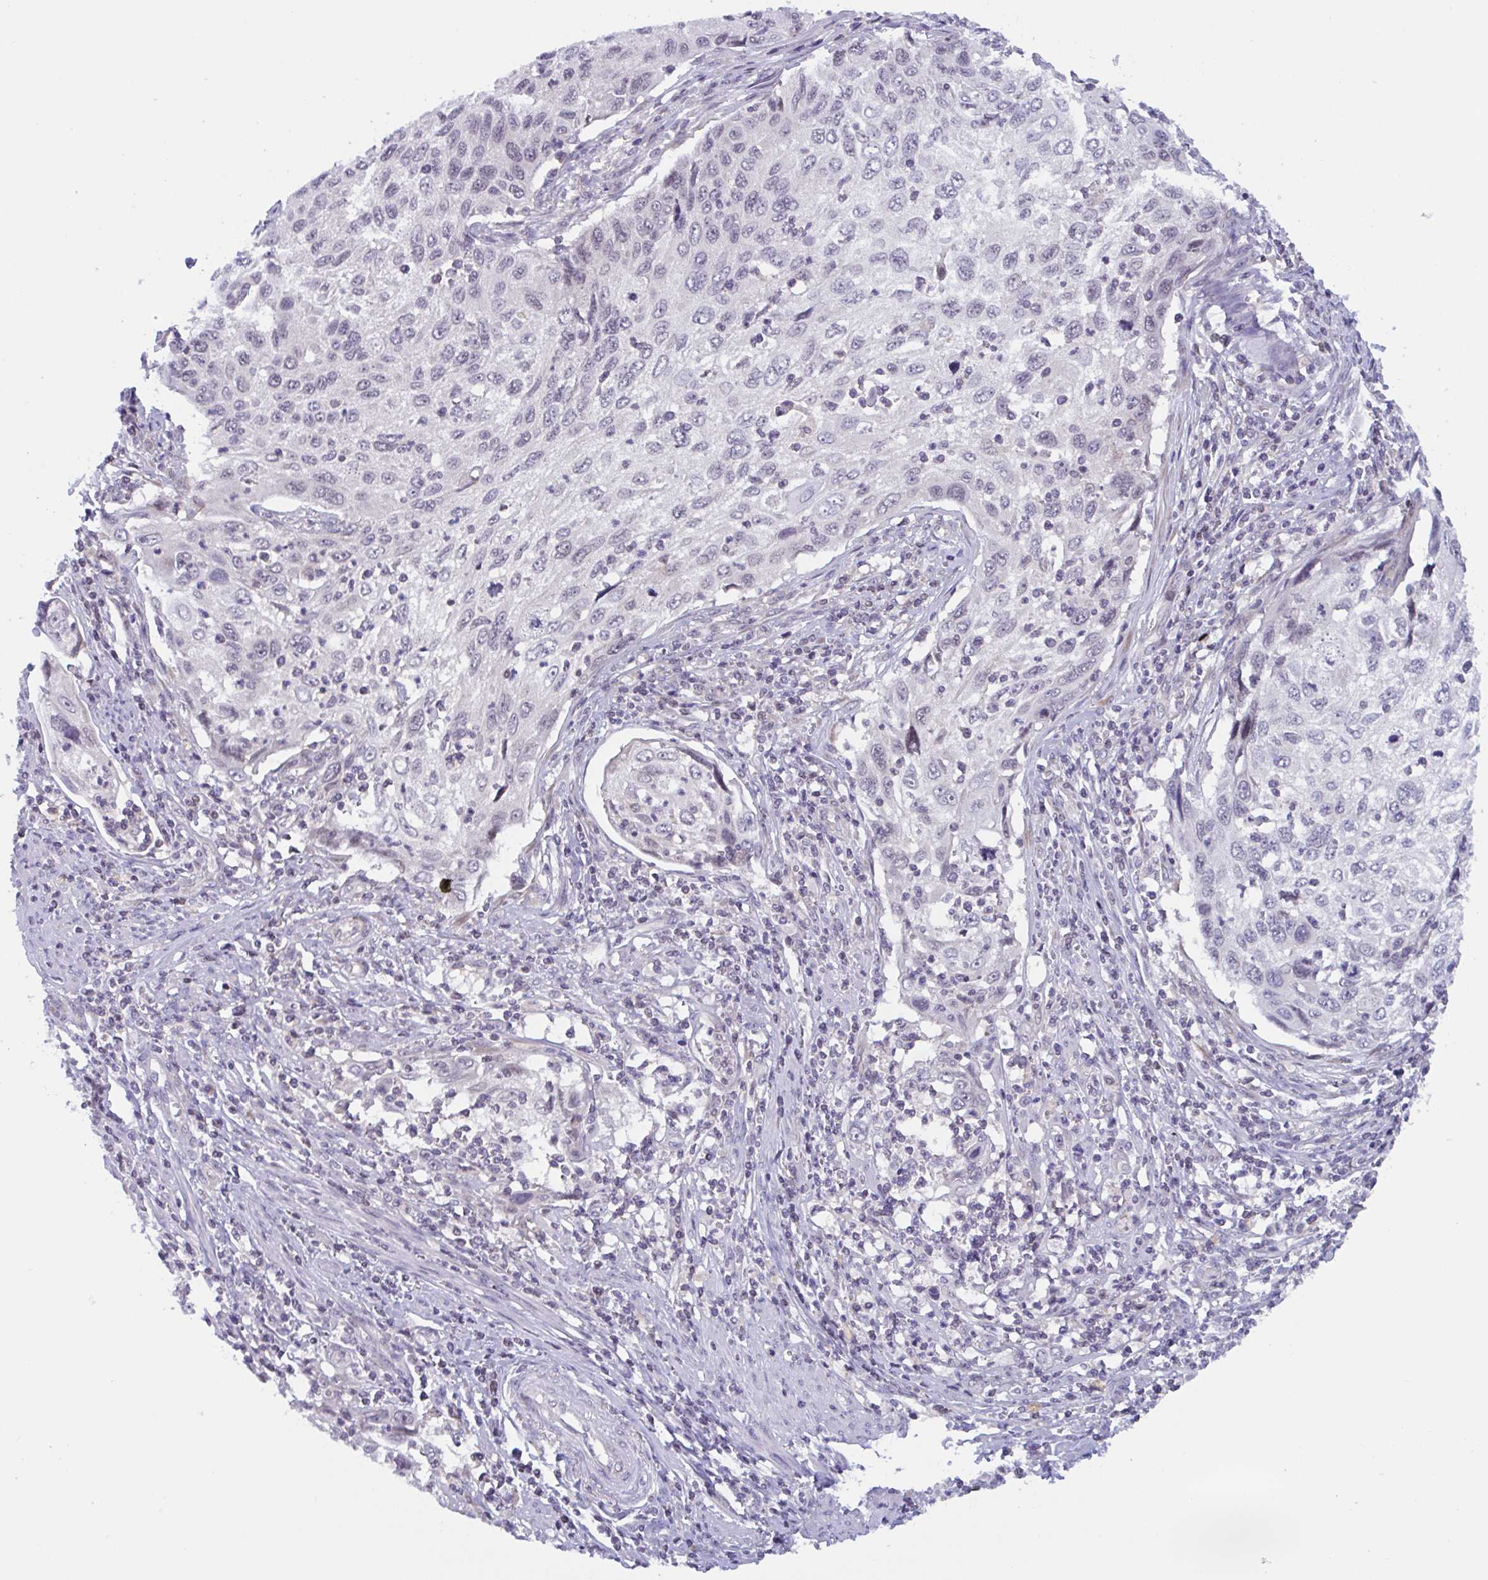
{"staining": {"intensity": "negative", "quantity": "none", "location": "none"}, "tissue": "cervical cancer", "cell_type": "Tumor cells", "image_type": "cancer", "snomed": [{"axis": "morphology", "description": "Squamous cell carcinoma, NOS"}, {"axis": "topography", "description": "Cervix"}], "caption": "Tumor cells are negative for protein expression in human cervical squamous cell carcinoma. (Immunohistochemistry (ihc), brightfield microscopy, high magnification).", "gene": "SNX11", "patient": {"sex": "female", "age": 70}}